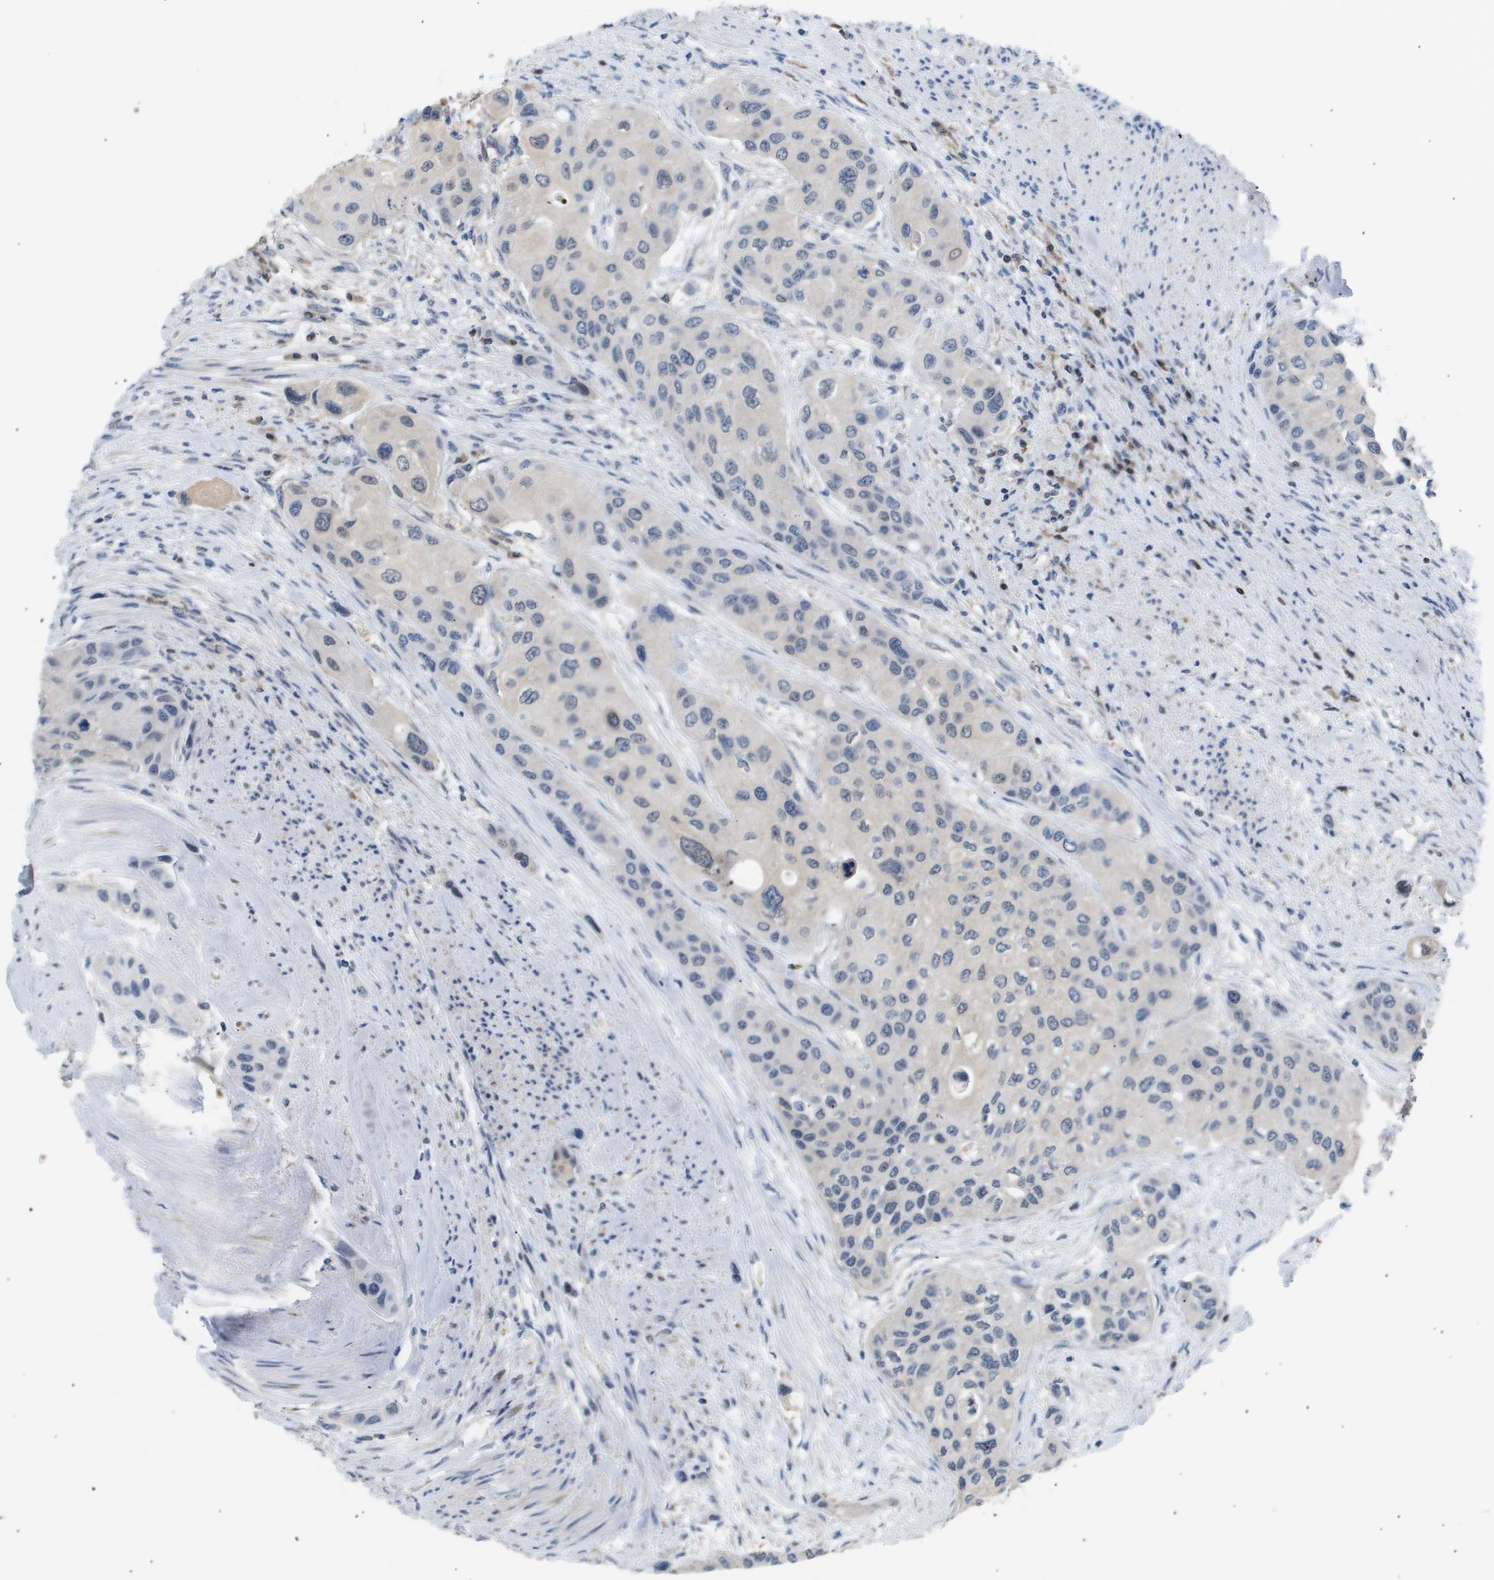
{"staining": {"intensity": "negative", "quantity": "none", "location": "none"}, "tissue": "urothelial cancer", "cell_type": "Tumor cells", "image_type": "cancer", "snomed": [{"axis": "morphology", "description": "Urothelial carcinoma, High grade"}, {"axis": "topography", "description": "Urinary bladder"}], "caption": "This is a image of immunohistochemistry staining of urothelial cancer, which shows no positivity in tumor cells. (Brightfield microscopy of DAB (3,3'-diaminobenzidine) immunohistochemistry (IHC) at high magnification).", "gene": "AKR1A1", "patient": {"sex": "female", "age": 56}}